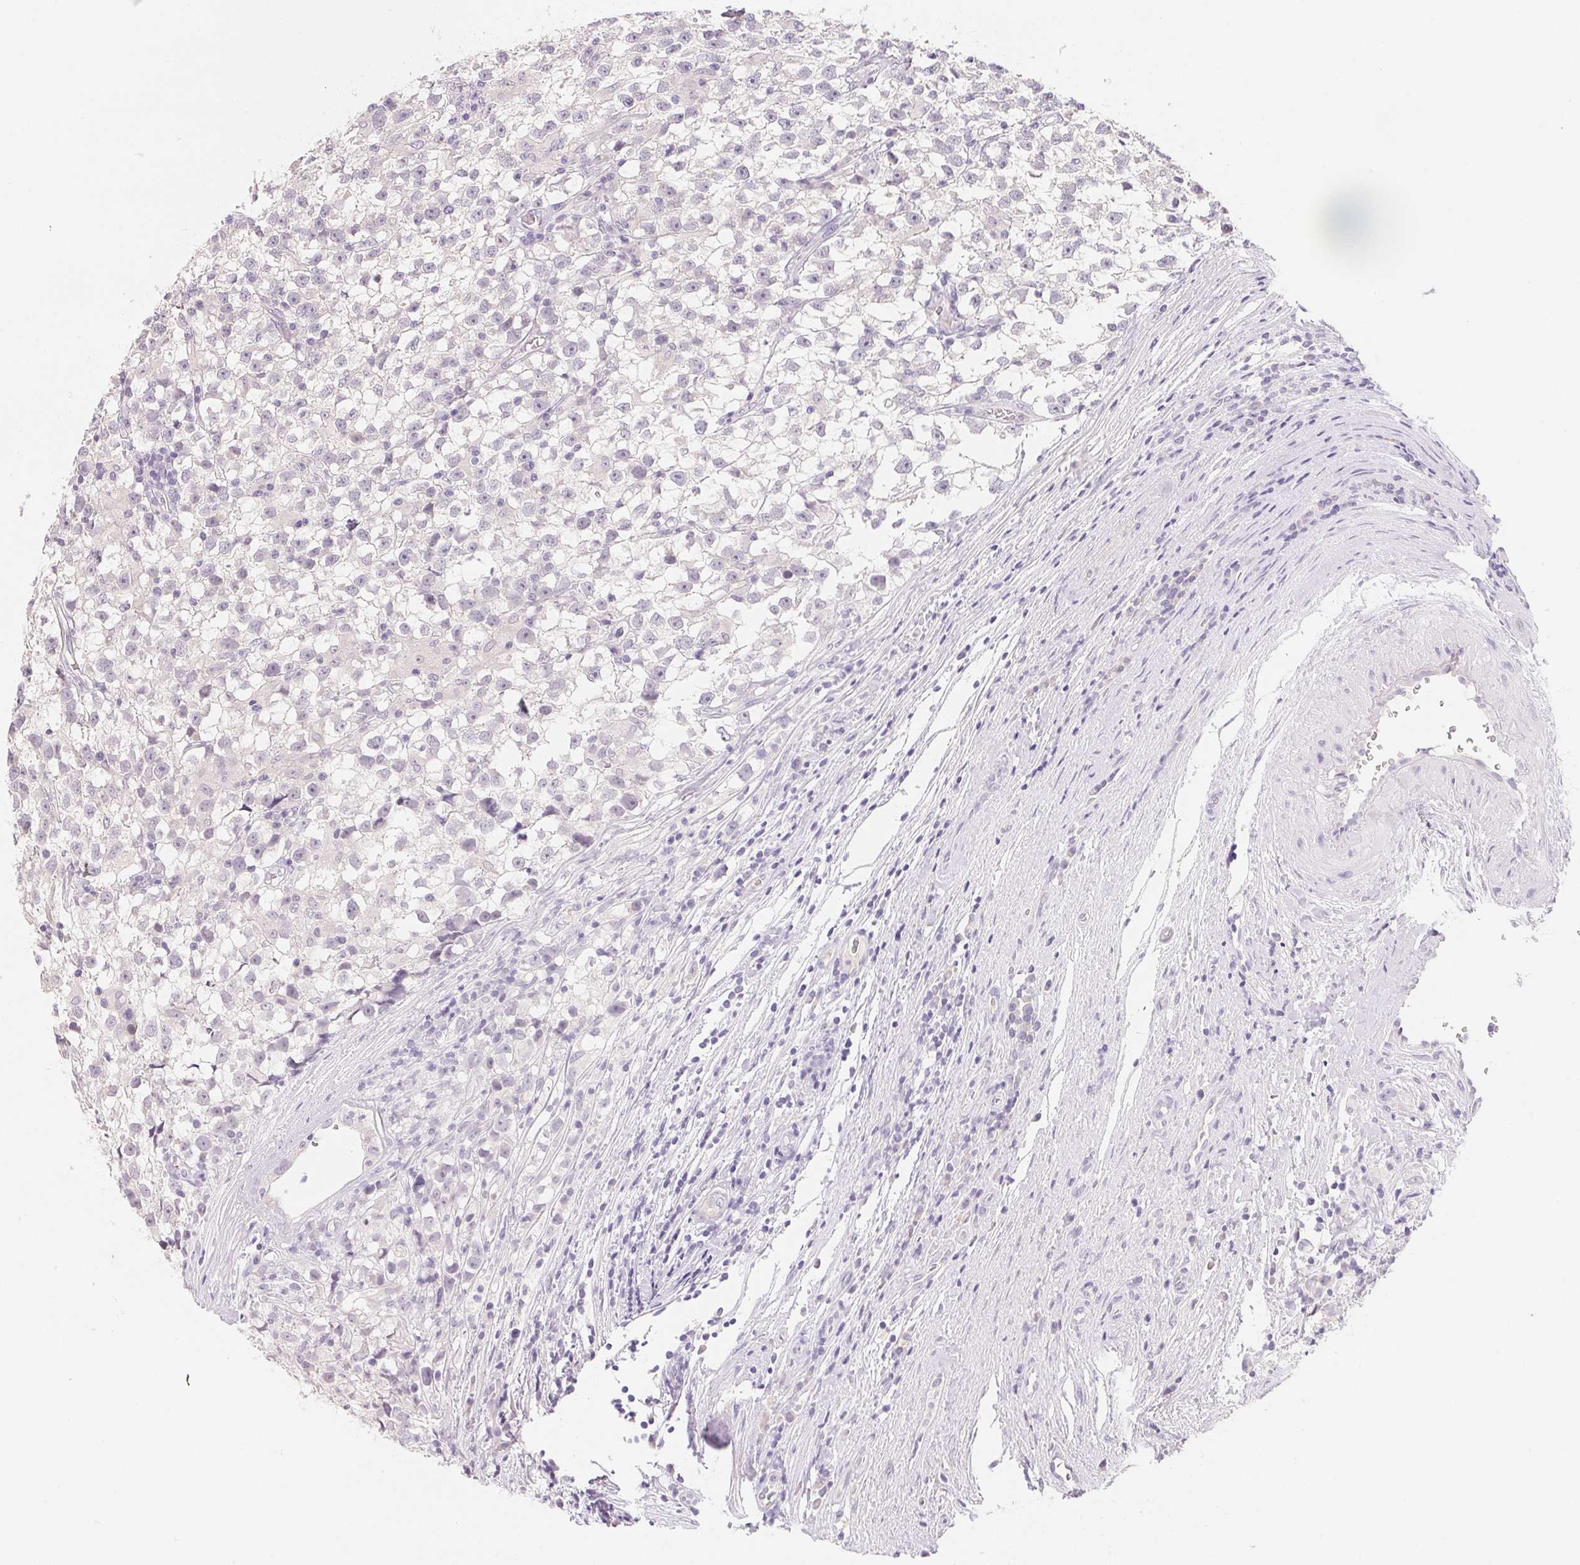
{"staining": {"intensity": "negative", "quantity": "none", "location": "none"}, "tissue": "testis cancer", "cell_type": "Tumor cells", "image_type": "cancer", "snomed": [{"axis": "morphology", "description": "Seminoma, NOS"}, {"axis": "topography", "description": "Testis"}], "caption": "Immunohistochemical staining of human testis cancer (seminoma) displays no significant staining in tumor cells. (Brightfield microscopy of DAB immunohistochemistry (IHC) at high magnification).", "gene": "MCOLN3", "patient": {"sex": "male", "age": 31}}